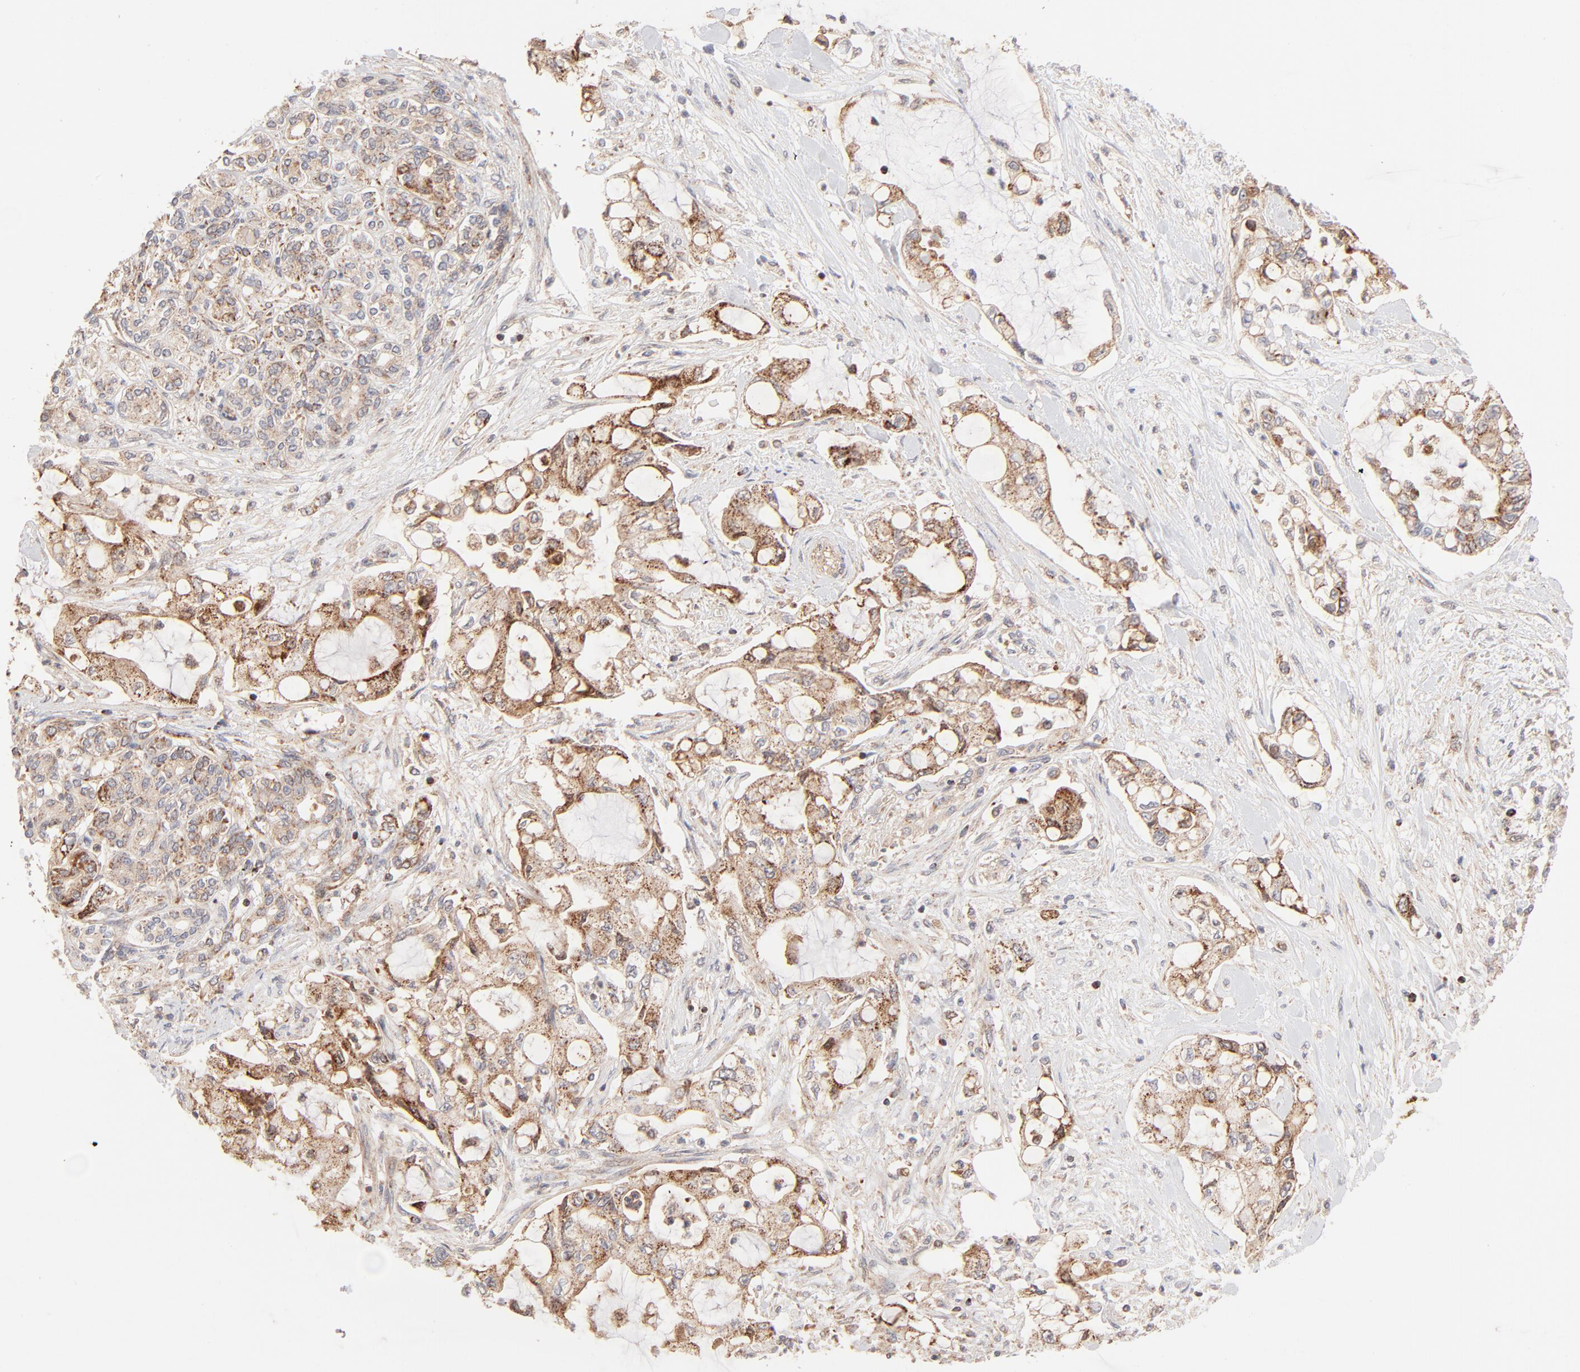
{"staining": {"intensity": "moderate", "quantity": ">75%", "location": "cytoplasmic/membranous"}, "tissue": "pancreatic cancer", "cell_type": "Tumor cells", "image_type": "cancer", "snomed": [{"axis": "morphology", "description": "Adenocarcinoma, NOS"}, {"axis": "topography", "description": "Pancreas"}], "caption": "About >75% of tumor cells in human pancreatic adenocarcinoma show moderate cytoplasmic/membranous protein positivity as visualized by brown immunohistochemical staining.", "gene": "CSPG4", "patient": {"sex": "female", "age": 70}}